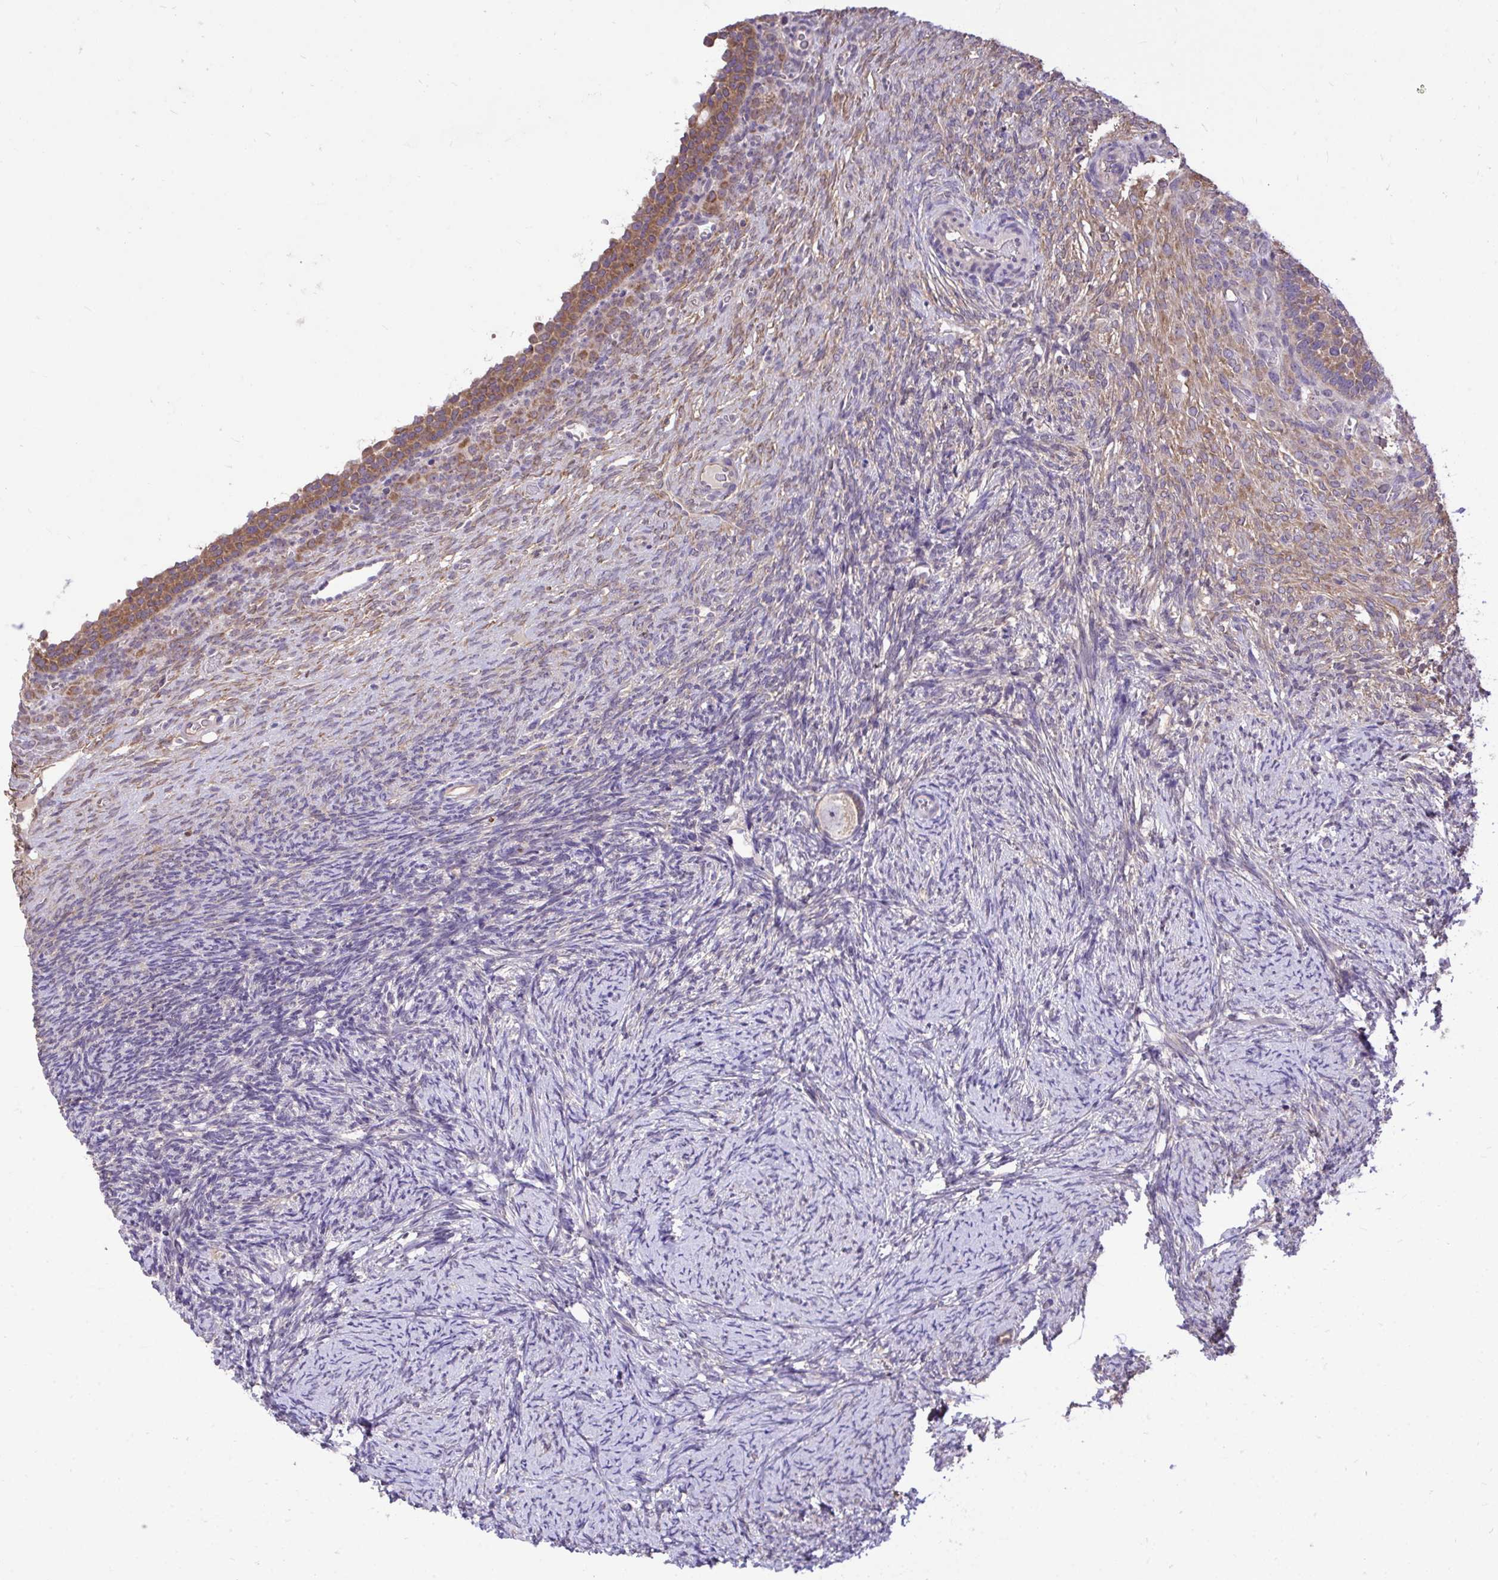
{"staining": {"intensity": "weak", "quantity": ">75%", "location": "cytoplasmic/membranous"}, "tissue": "ovary", "cell_type": "Follicle cells", "image_type": "normal", "snomed": [{"axis": "morphology", "description": "Normal tissue, NOS"}, {"axis": "topography", "description": "Ovary"}], "caption": "This image demonstrates immunohistochemistry staining of benign human ovary, with low weak cytoplasmic/membranous positivity in approximately >75% of follicle cells.", "gene": "MPC2", "patient": {"sex": "female", "age": 34}}